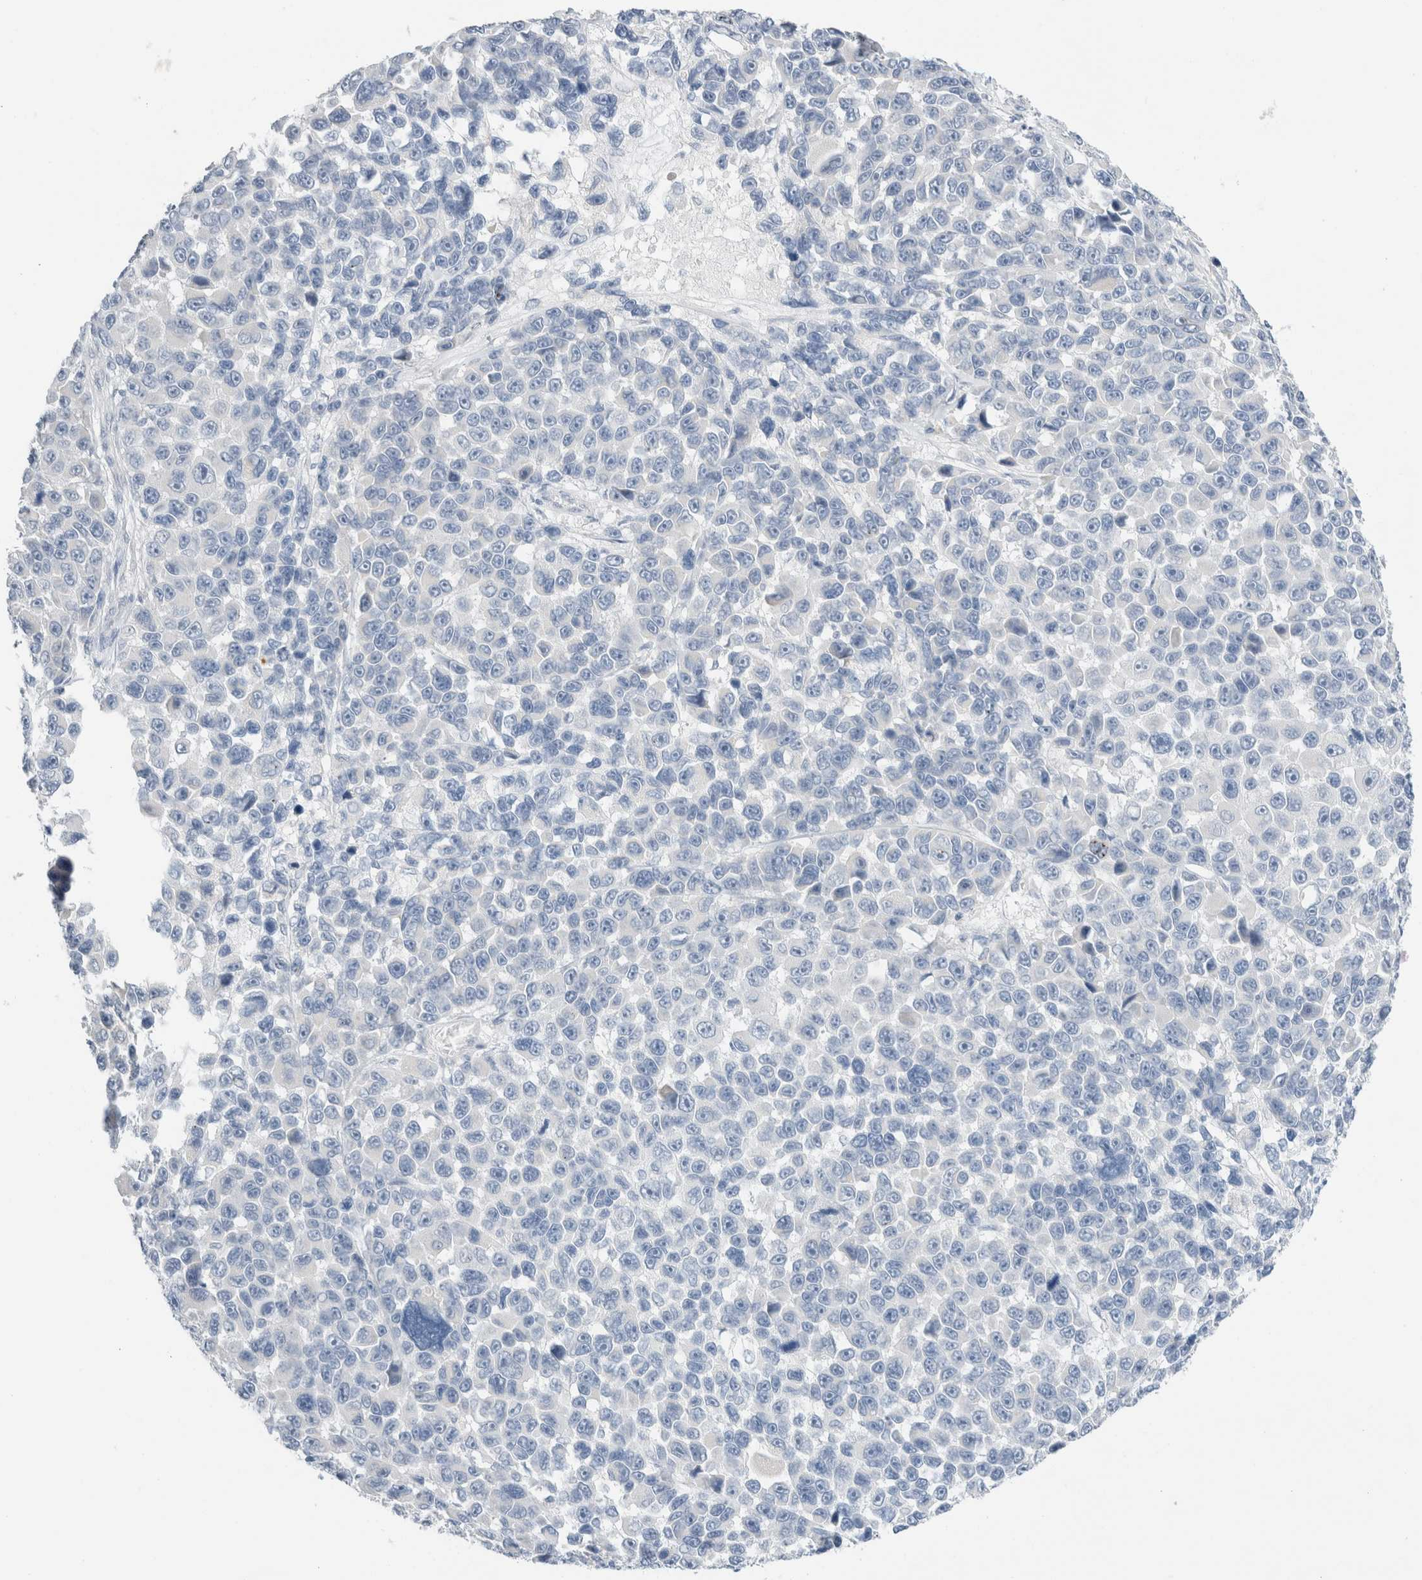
{"staining": {"intensity": "negative", "quantity": "none", "location": "none"}, "tissue": "melanoma", "cell_type": "Tumor cells", "image_type": "cancer", "snomed": [{"axis": "morphology", "description": "Malignant melanoma, NOS"}, {"axis": "topography", "description": "Skin"}], "caption": "Tumor cells show no significant protein staining in melanoma.", "gene": "ADAM30", "patient": {"sex": "male", "age": 53}}